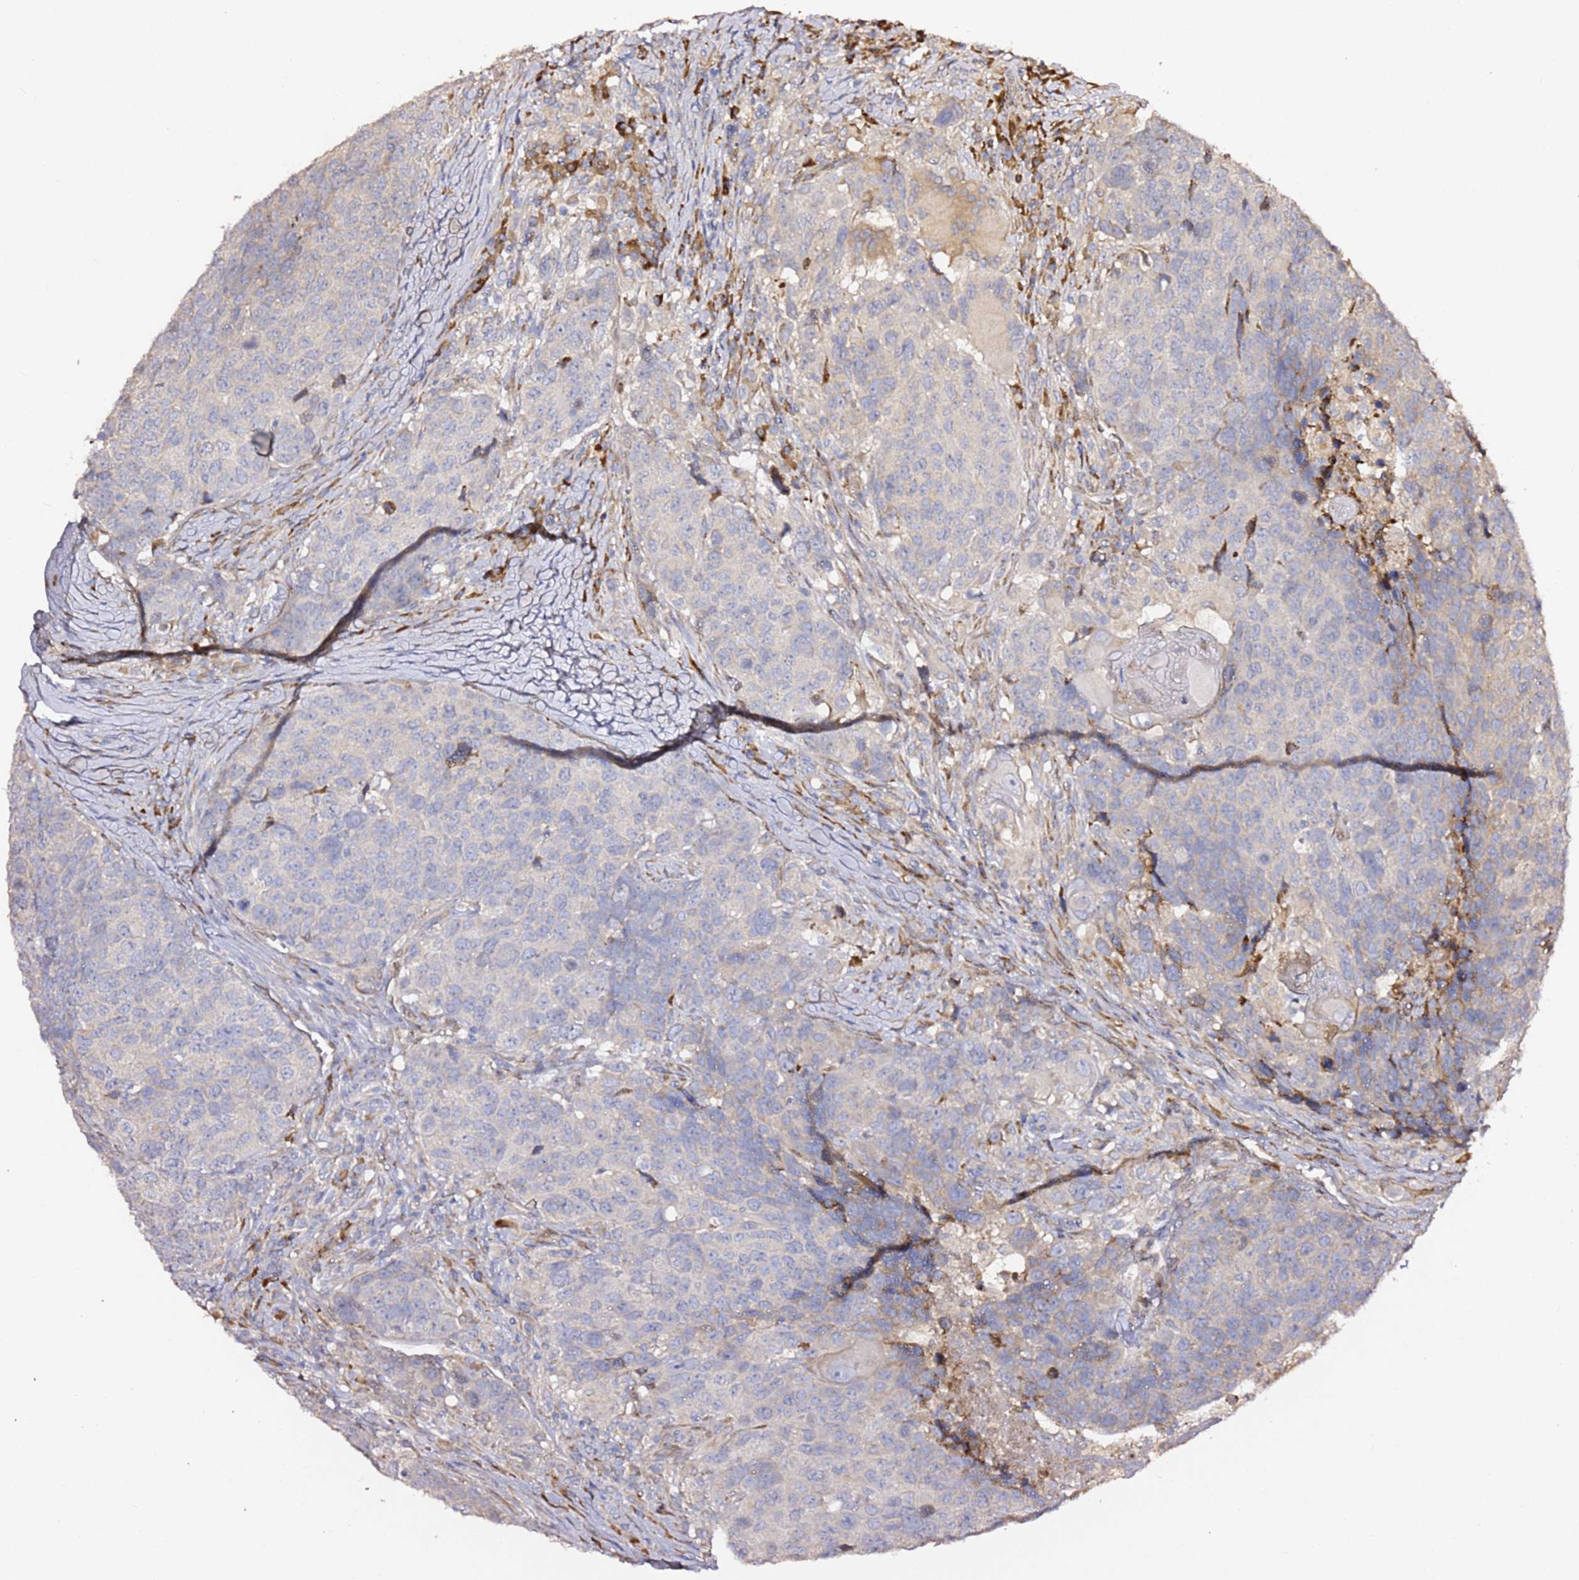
{"staining": {"intensity": "negative", "quantity": "none", "location": "none"}, "tissue": "head and neck cancer", "cell_type": "Tumor cells", "image_type": "cancer", "snomed": [{"axis": "morphology", "description": "Squamous cell carcinoma, NOS"}, {"axis": "topography", "description": "Head-Neck"}], "caption": "Head and neck cancer was stained to show a protein in brown. There is no significant positivity in tumor cells. (DAB immunohistochemistry (IHC), high magnification).", "gene": "HSD17B7", "patient": {"sex": "male", "age": 66}}